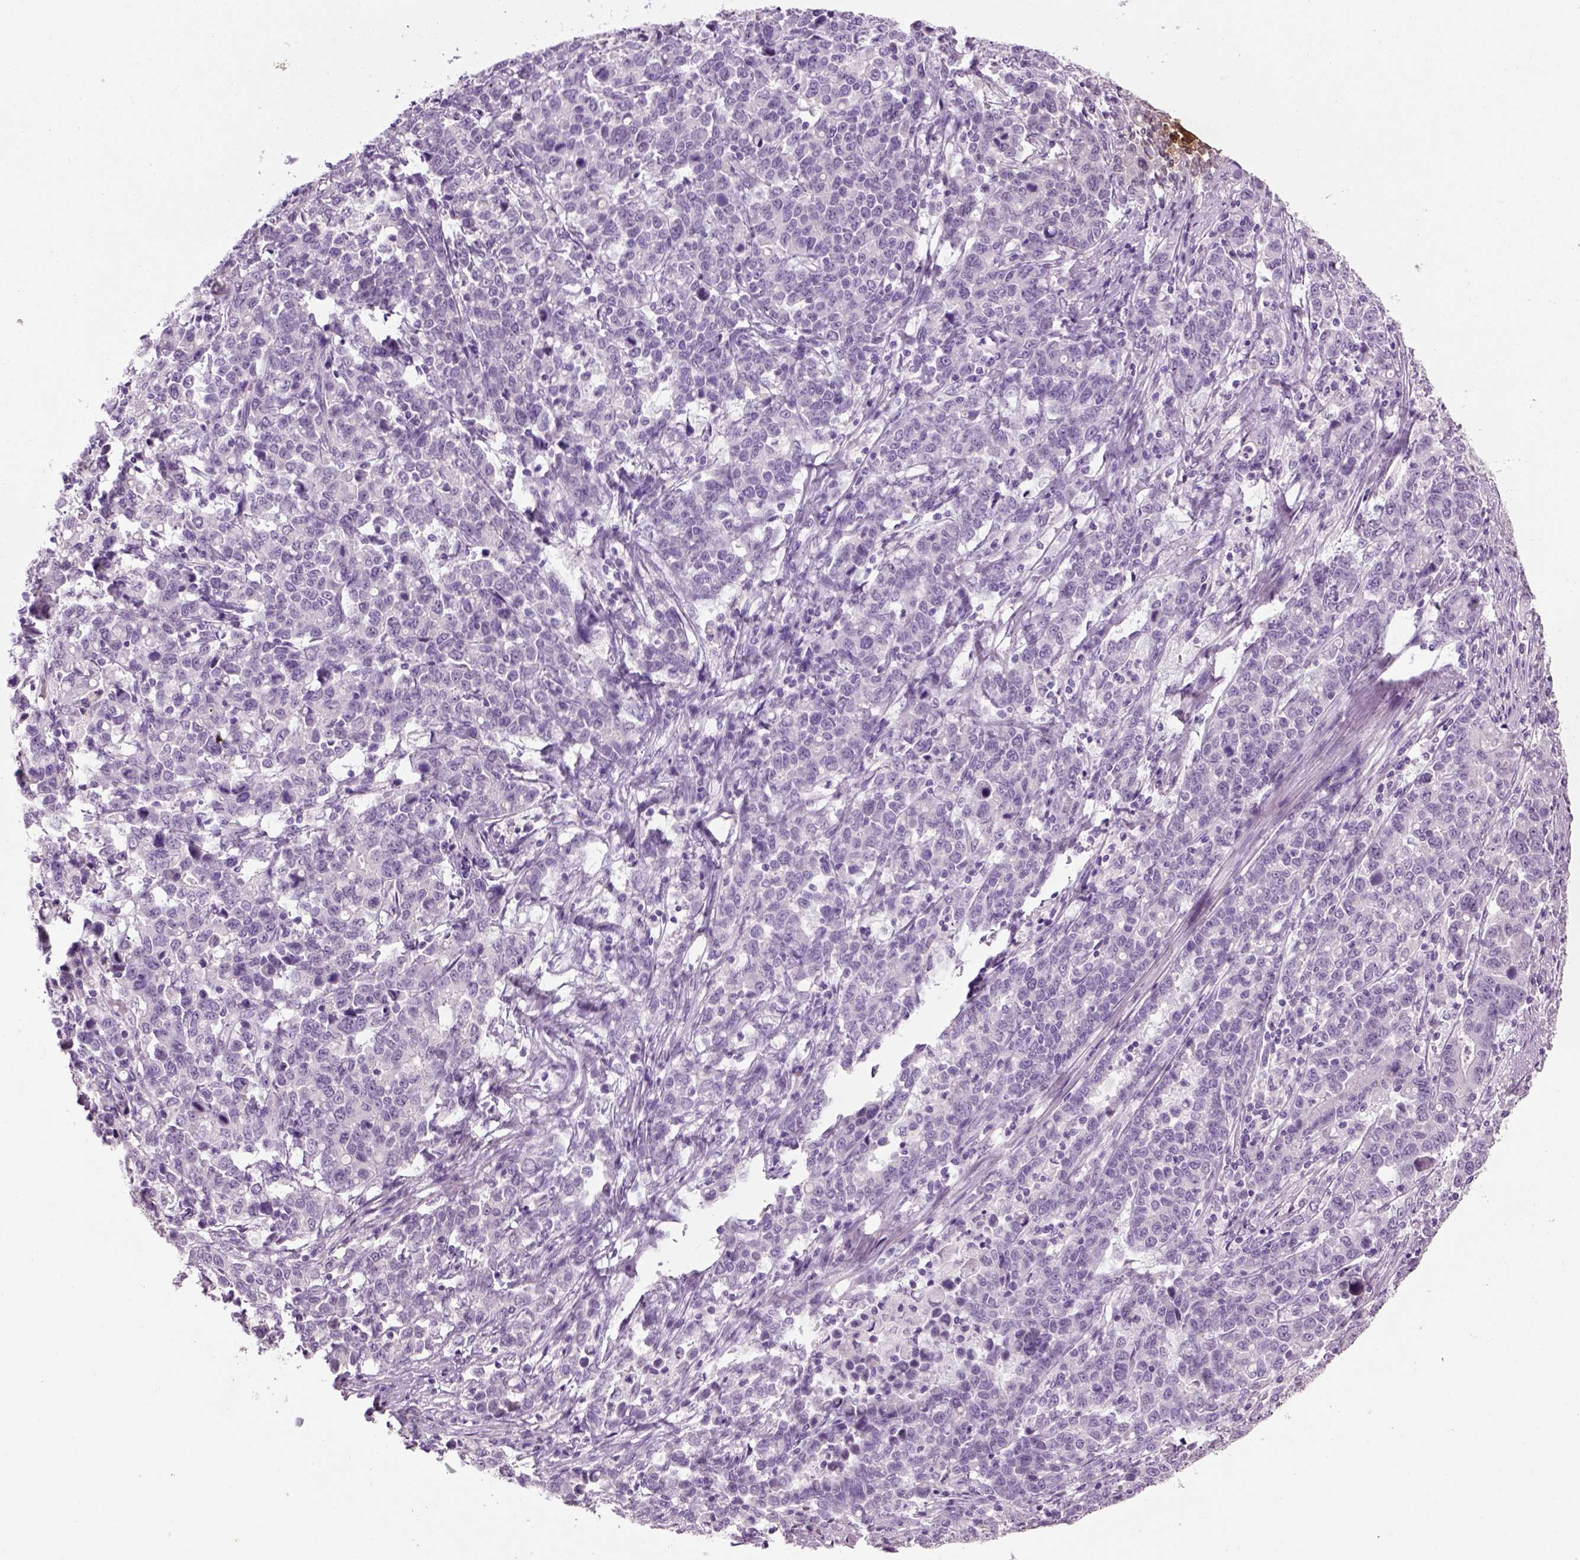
{"staining": {"intensity": "negative", "quantity": "none", "location": "none"}, "tissue": "stomach cancer", "cell_type": "Tumor cells", "image_type": "cancer", "snomed": [{"axis": "morphology", "description": "Adenocarcinoma, NOS"}, {"axis": "topography", "description": "Stomach, upper"}], "caption": "Adenocarcinoma (stomach) was stained to show a protein in brown. There is no significant positivity in tumor cells.", "gene": "GABRB2", "patient": {"sex": "male", "age": 69}}